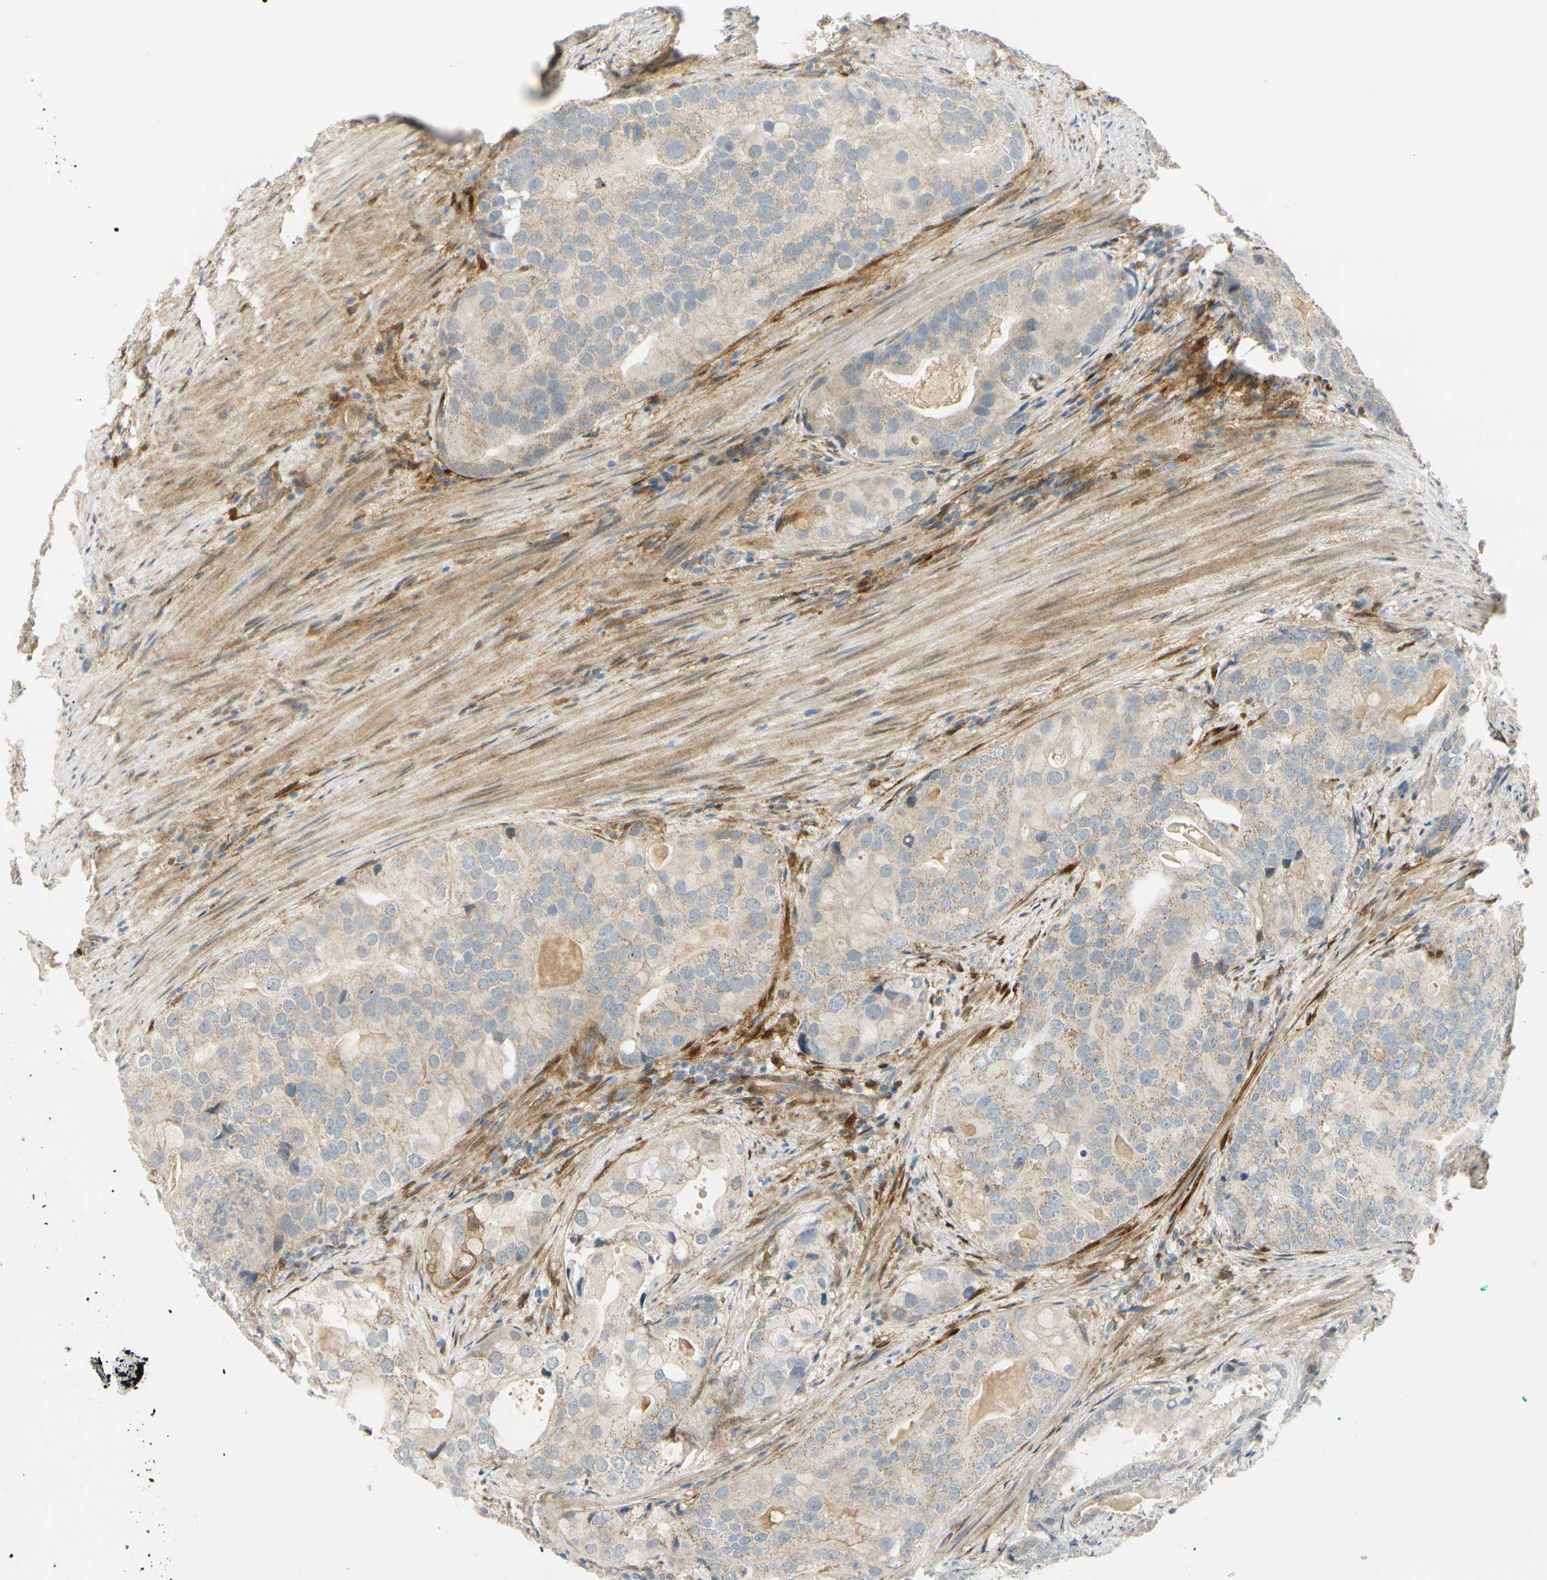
{"staining": {"intensity": "weak", "quantity": "25%-75%", "location": "cytoplasmic/membranous"}, "tissue": "prostate cancer", "cell_type": "Tumor cells", "image_type": "cancer", "snomed": [{"axis": "morphology", "description": "Adenocarcinoma, High grade"}, {"axis": "topography", "description": "Prostate"}], "caption": "IHC image of adenocarcinoma (high-grade) (prostate) stained for a protein (brown), which exhibits low levels of weak cytoplasmic/membranous positivity in approximately 25%-75% of tumor cells.", "gene": "FHL2", "patient": {"sex": "male", "age": 66}}